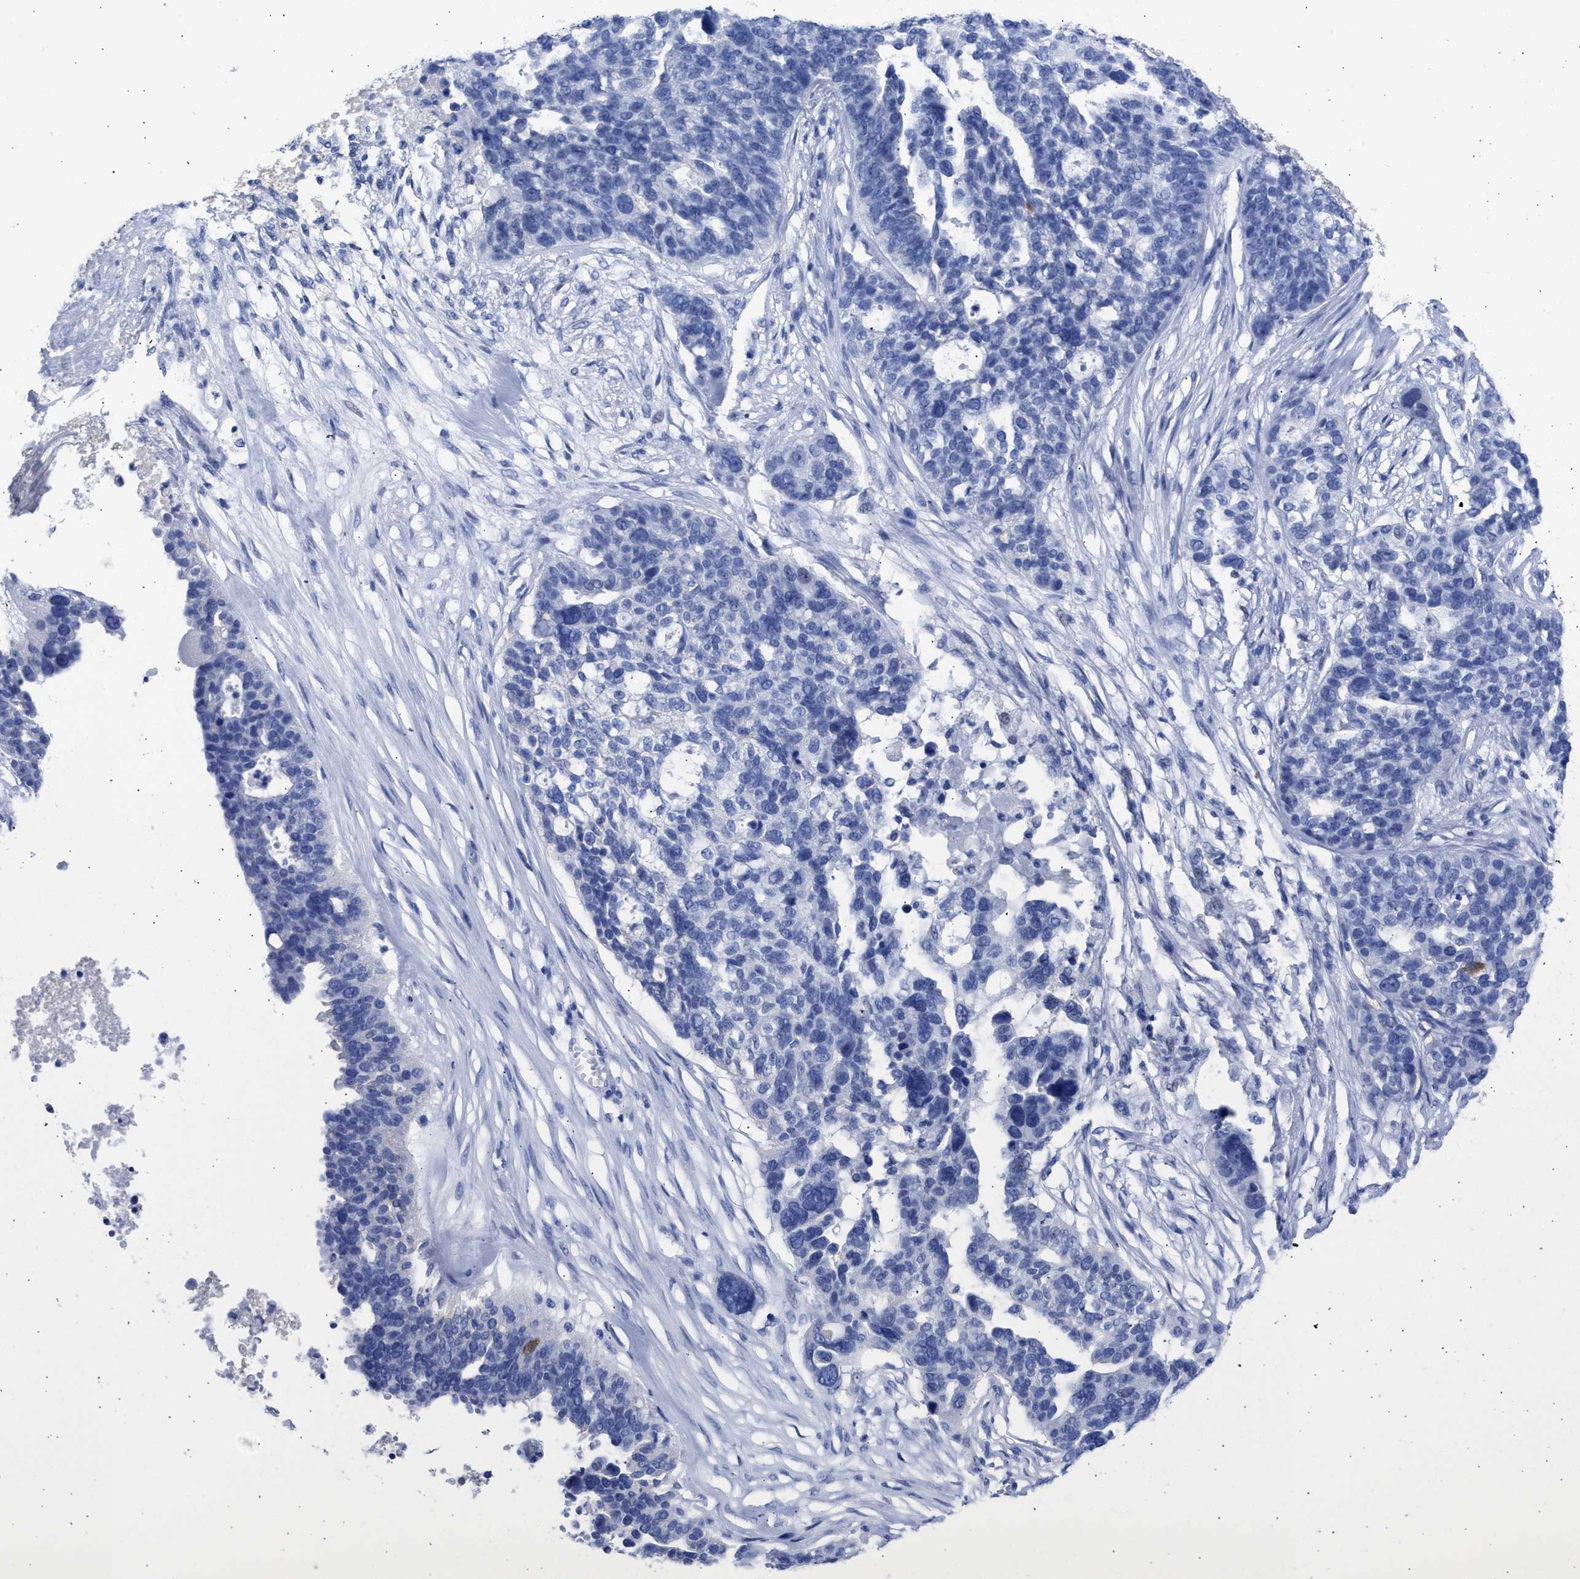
{"staining": {"intensity": "negative", "quantity": "none", "location": "none"}, "tissue": "ovarian cancer", "cell_type": "Tumor cells", "image_type": "cancer", "snomed": [{"axis": "morphology", "description": "Cystadenocarcinoma, serous, NOS"}, {"axis": "topography", "description": "Ovary"}], "caption": "High magnification brightfield microscopy of serous cystadenocarcinoma (ovarian) stained with DAB (brown) and counterstained with hematoxylin (blue): tumor cells show no significant positivity.", "gene": "RSPH1", "patient": {"sex": "female", "age": 59}}